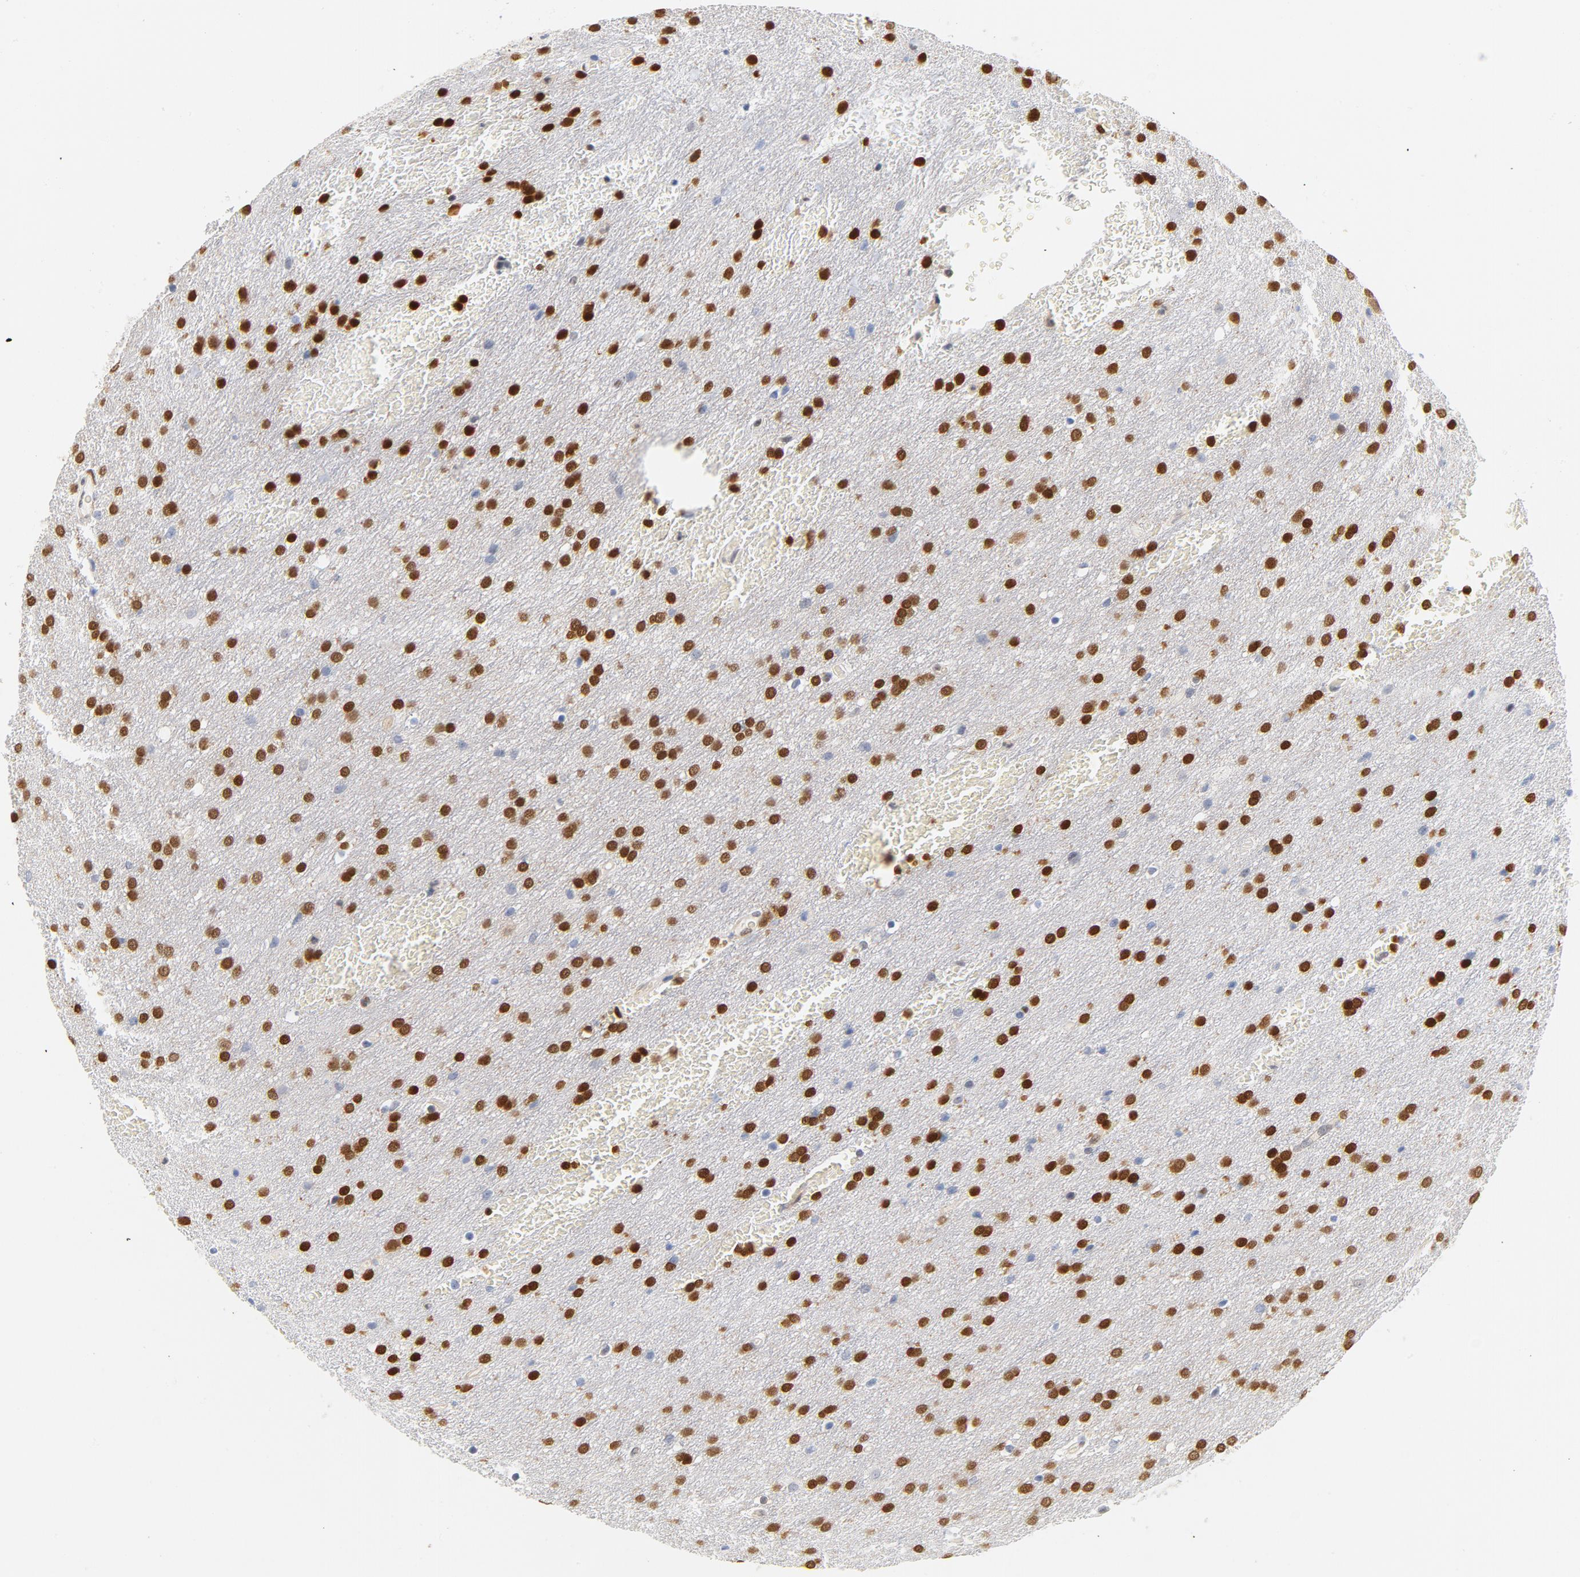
{"staining": {"intensity": "strong", "quantity": ">75%", "location": "nuclear"}, "tissue": "glioma", "cell_type": "Tumor cells", "image_type": "cancer", "snomed": [{"axis": "morphology", "description": "Glioma, malignant, Low grade"}, {"axis": "topography", "description": "Brain"}], "caption": "This is an image of IHC staining of glioma, which shows strong expression in the nuclear of tumor cells.", "gene": "CDKN1B", "patient": {"sex": "female", "age": 32}}